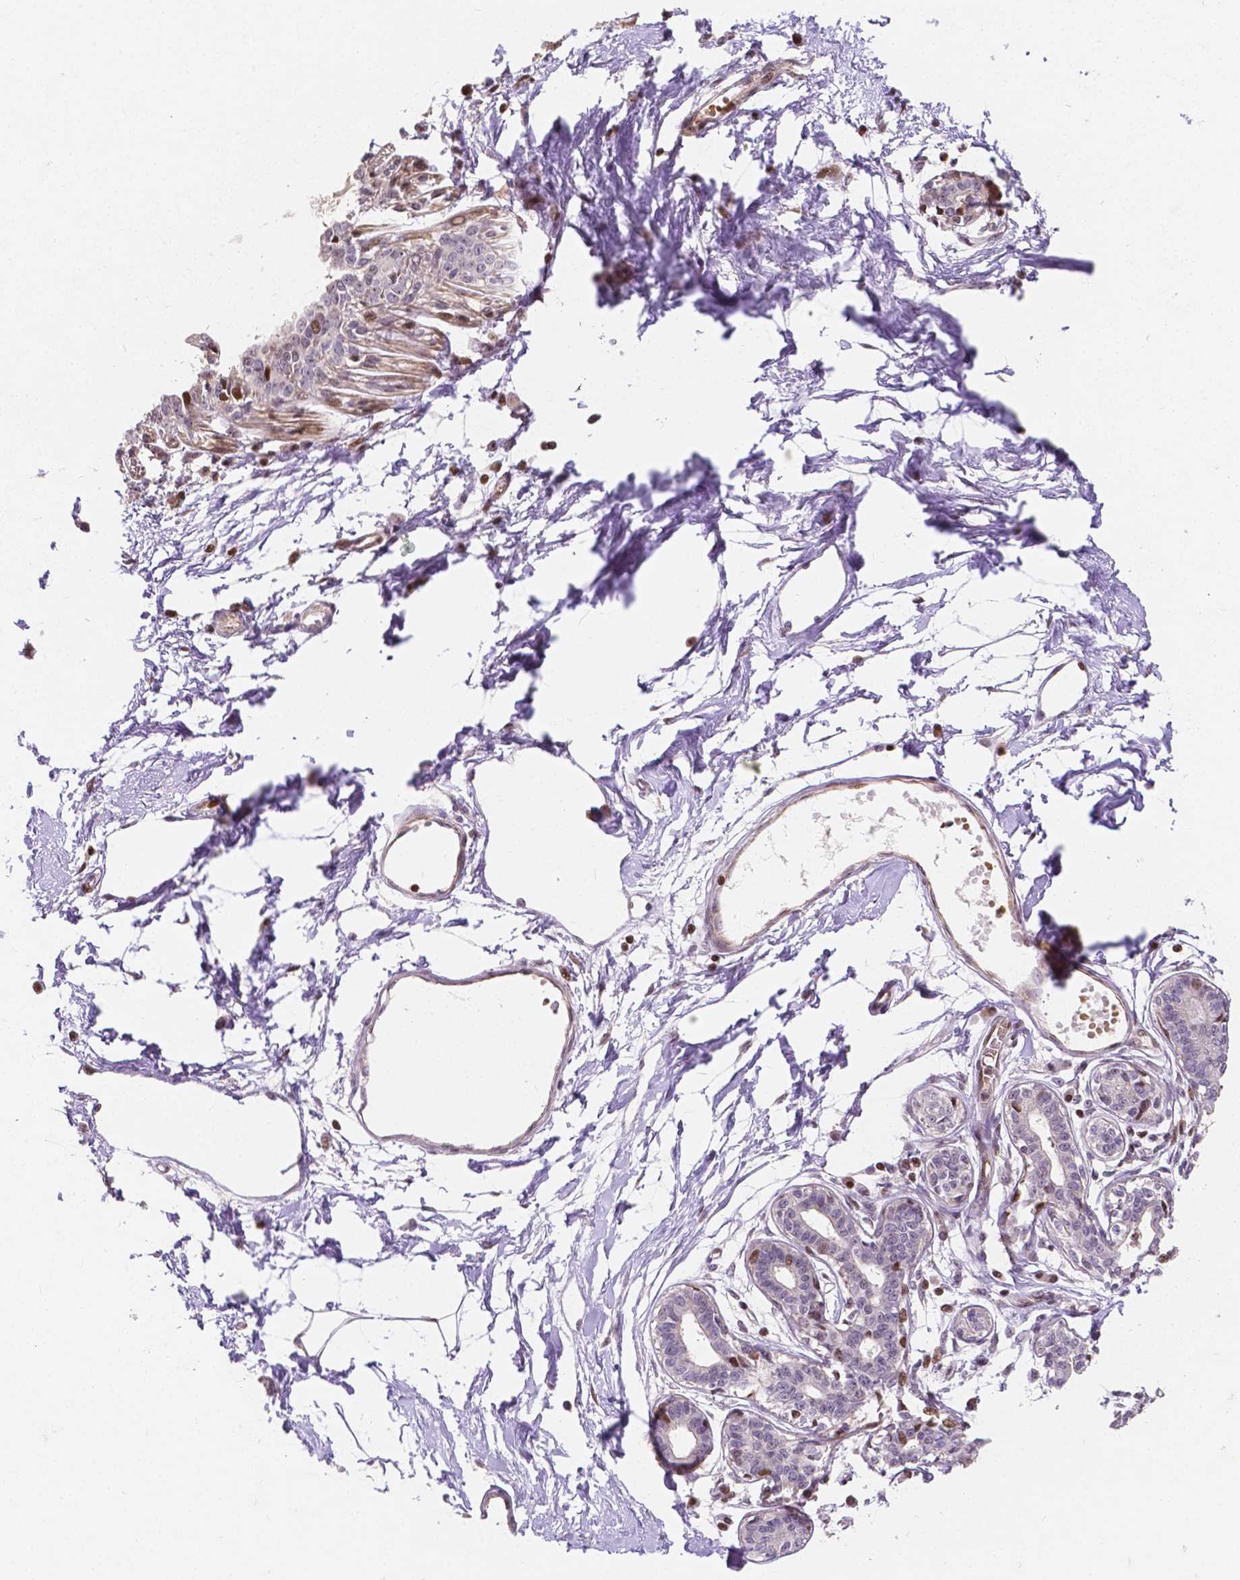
{"staining": {"intensity": "negative", "quantity": "none", "location": "none"}, "tissue": "breast", "cell_type": "Adipocytes", "image_type": "normal", "snomed": [{"axis": "morphology", "description": "Normal tissue, NOS"}, {"axis": "topography", "description": "Breast"}], "caption": "High power microscopy photomicrograph of an IHC photomicrograph of unremarkable breast, revealing no significant positivity in adipocytes. (IHC, brightfield microscopy, high magnification).", "gene": "PTPN18", "patient": {"sex": "female", "age": 45}}